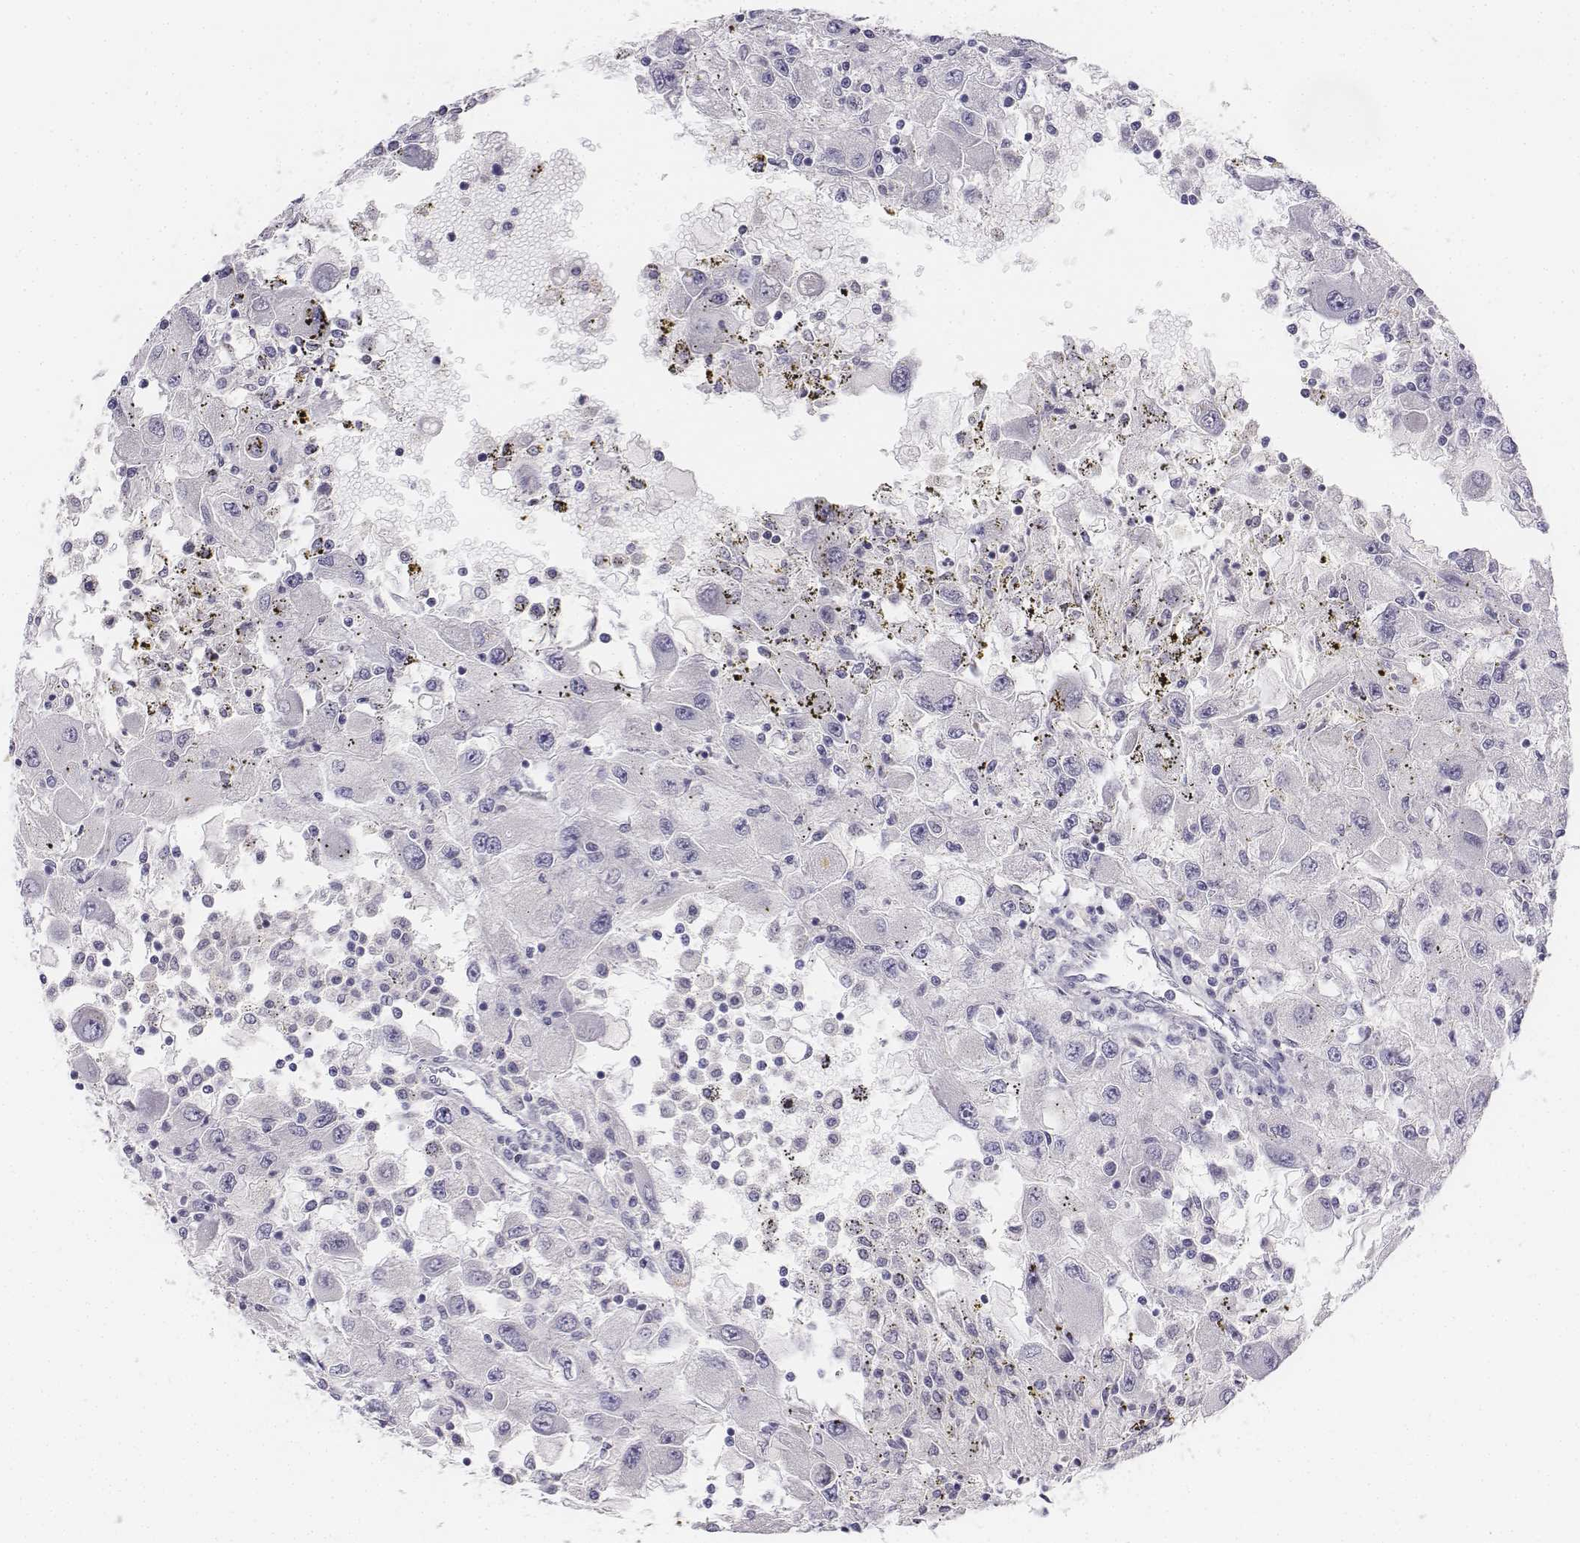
{"staining": {"intensity": "negative", "quantity": "none", "location": "none"}, "tissue": "renal cancer", "cell_type": "Tumor cells", "image_type": "cancer", "snomed": [{"axis": "morphology", "description": "Adenocarcinoma, NOS"}, {"axis": "topography", "description": "Kidney"}], "caption": "Tumor cells show no significant protein expression in adenocarcinoma (renal).", "gene": "UCN2", "patient": {"sex": "female", "age": 67}}